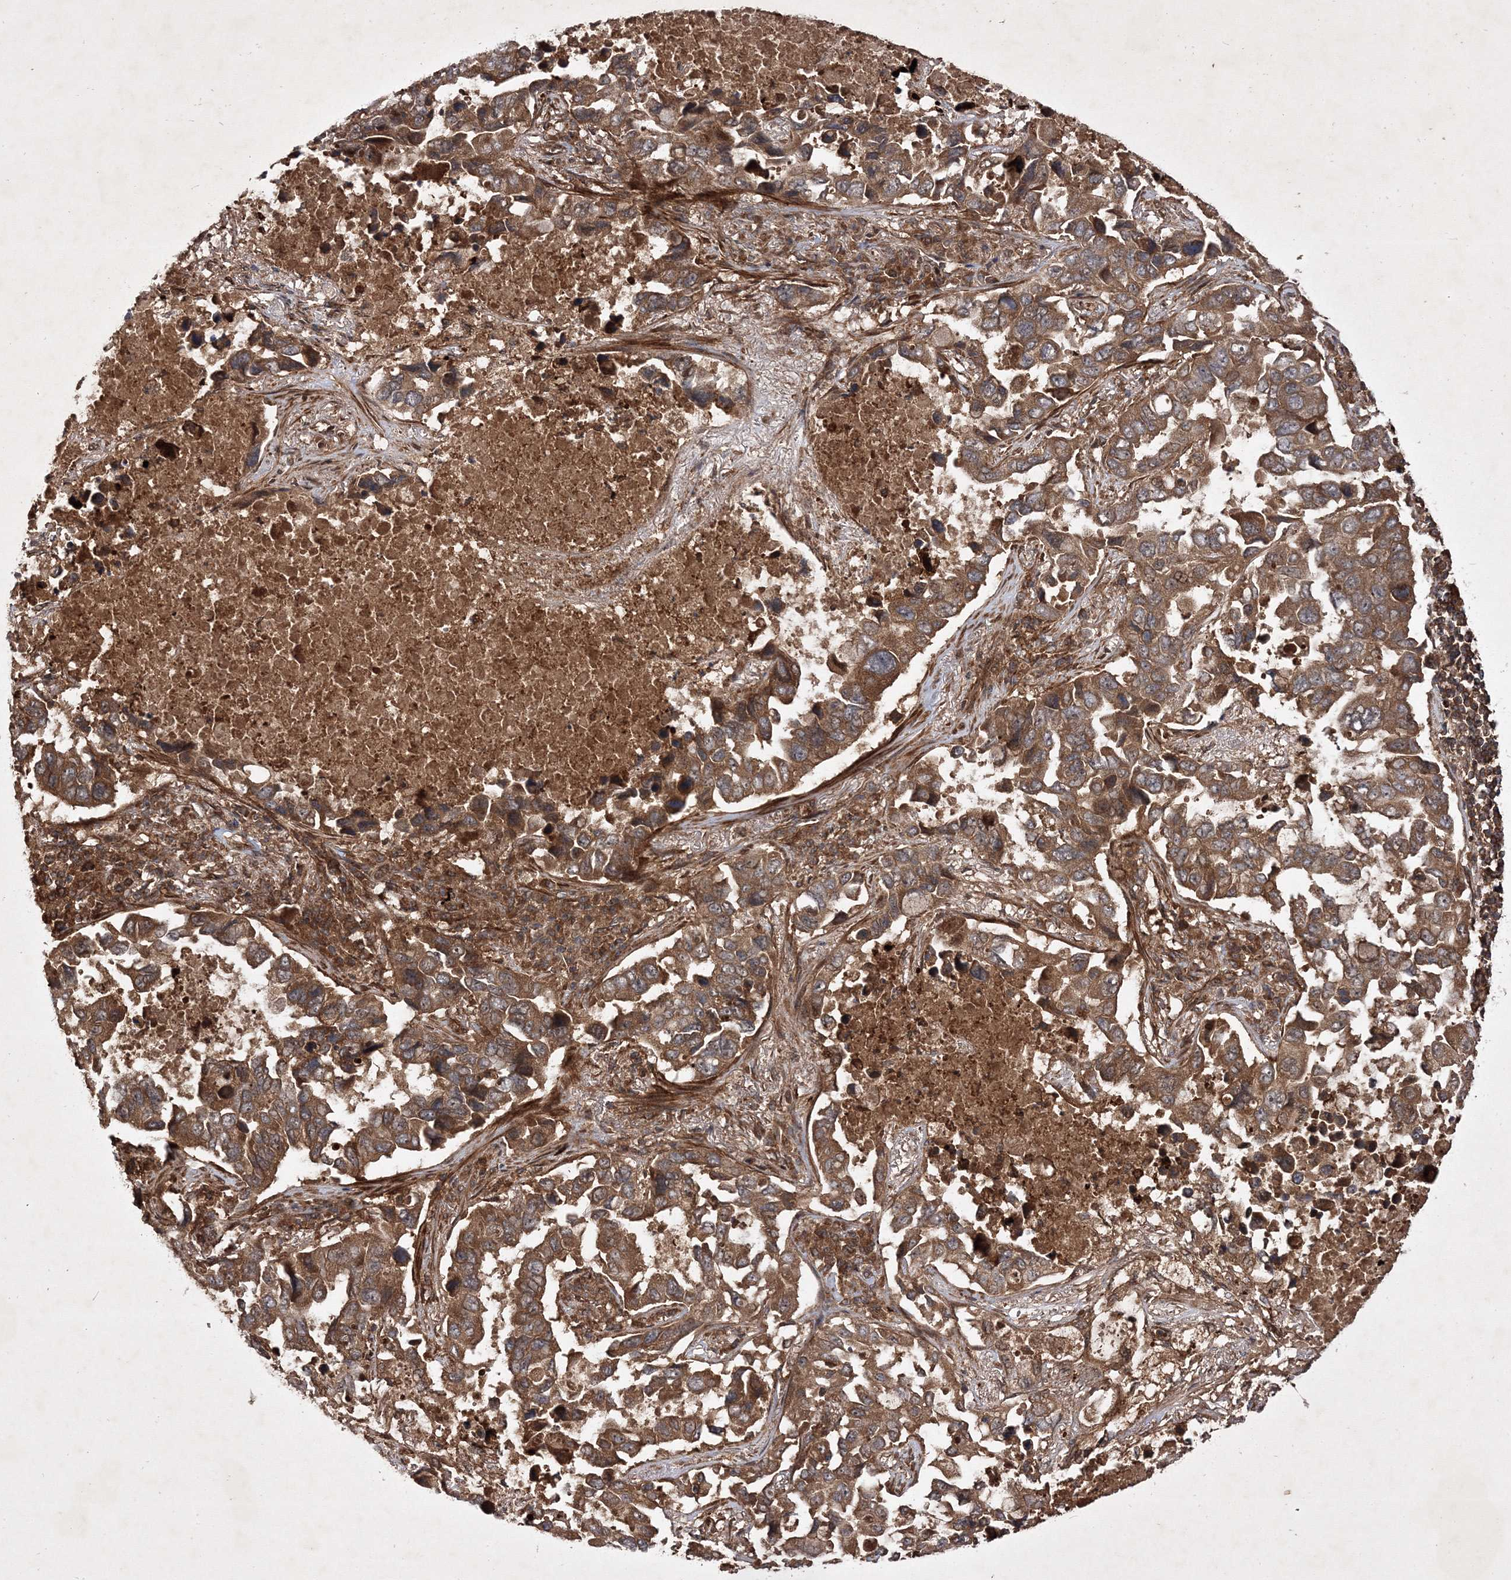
{"staining": {"intensity": "moderate", "quantity": ">75%", "location": "cytoplasmic/membranous"}, "tissue": "lung cancer", "cell_type": "Tumor cells", "image_type": "cancer", "snomed": [{"axis": "morphology", "description": "Adenocarcinoma, NOS"}, {"axis": "topography", "description": "Lung"}], "caption": "Lung cancer (adenocarcinoma) stained with a protein marker demonstrates moderate staining in tumor cells.", "gene": "DNAJC13", "patient": {"sex": "male", "age": 64}}